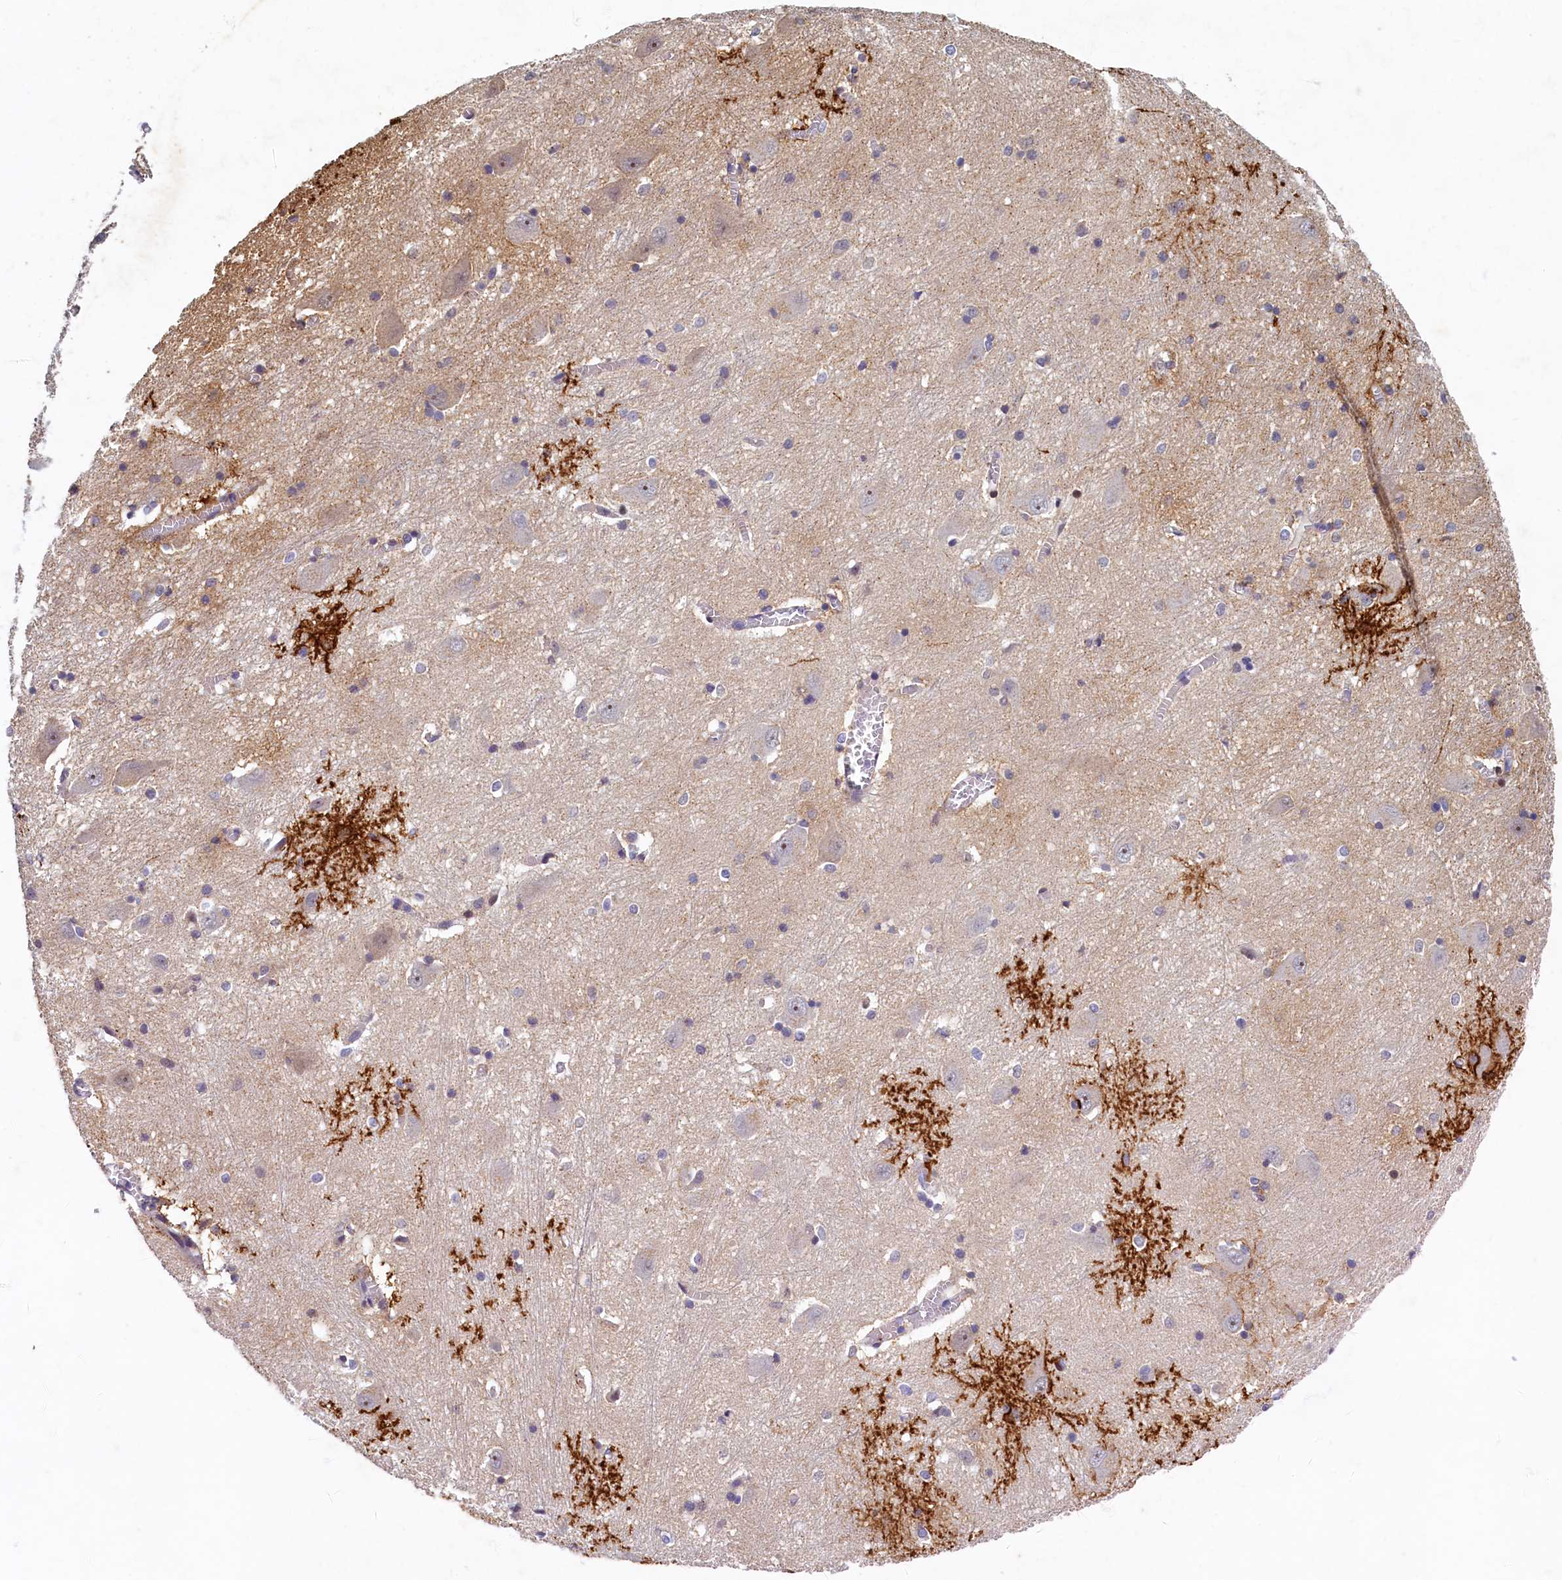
{"staining": {"intensity": "strong", "quantity": "<25%", "location": "cytoplasmic/membranous"}, "tissue": "caudate", "cell_type": "Glial cells", "image_type": "normal", "snomed": [{"axis": "morphology", "description": "Normal tissue, NOS"}, {"axis": "topography", "description": "Lateral ventricle wall"}], "caption": "Immunohistochemistry (IHC) of normal caudate exhibits medium levels of strong cytoplasmic/membranous positivity in about <25% of glial cells. (DAB (3,3'-diaminobenzidine) = brown stain, brightfield microscopy at high magnification).", "gene": "LATS2", "patient": {"sex": "male", "age": 37}}